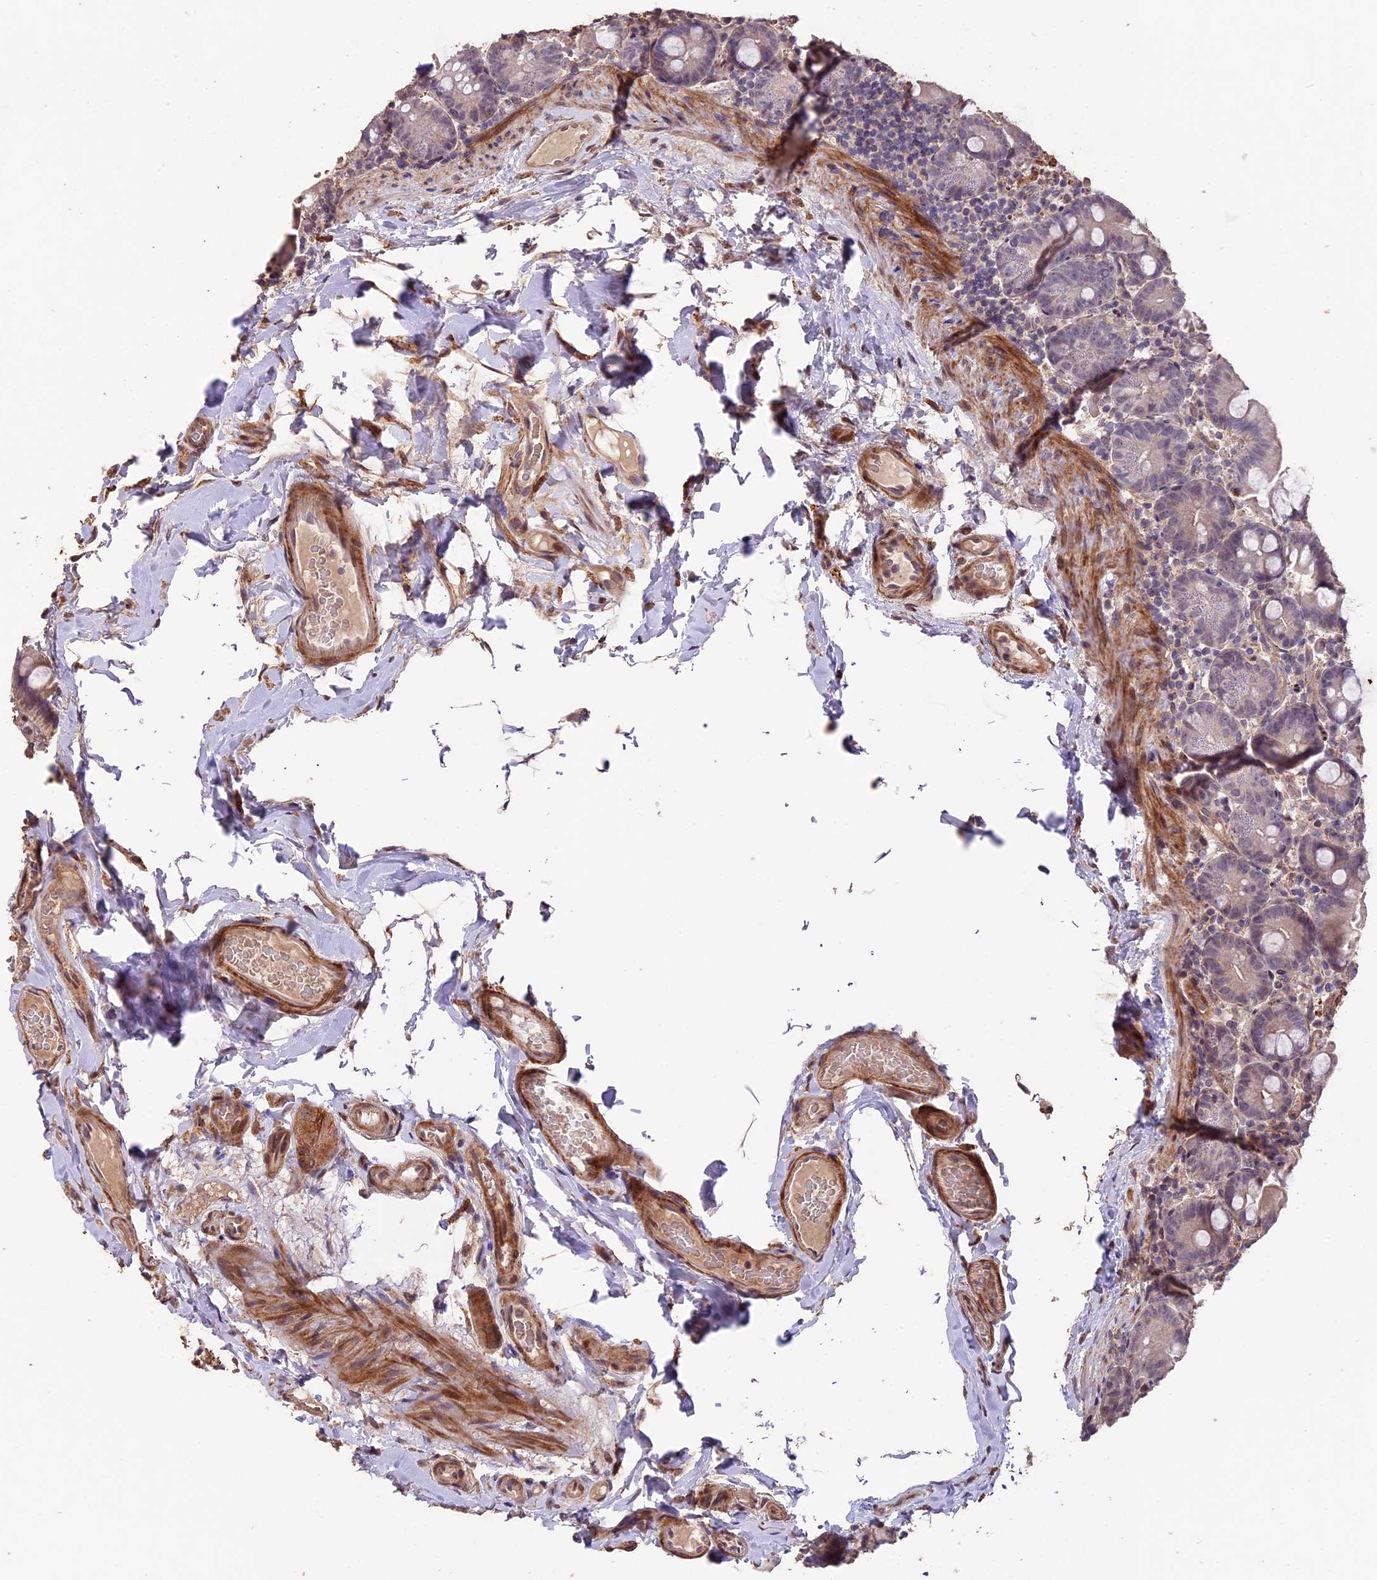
{"staining": {"intensity": "weak", "quantity": "25%-75%", "location": "cytoplasmic/membranous"}, "tissue": "small intestine", "cell_type": "Glandular cells", "image_type": "normal", "snomed": [{"axis": "morphology", "description": "Normal tissue, NOS"}, {"axis": "topography", "description": "Small intestine"}], "caption": "A high-resolution photomicrograph shows IHC staining of normal small intestine, which demonstrates weak cytoplasmic/membranous positivity in approximately 25%-75% of glandular cells.", "gene": "GNB5", "patient": {"sex": "female", "age": 68}}